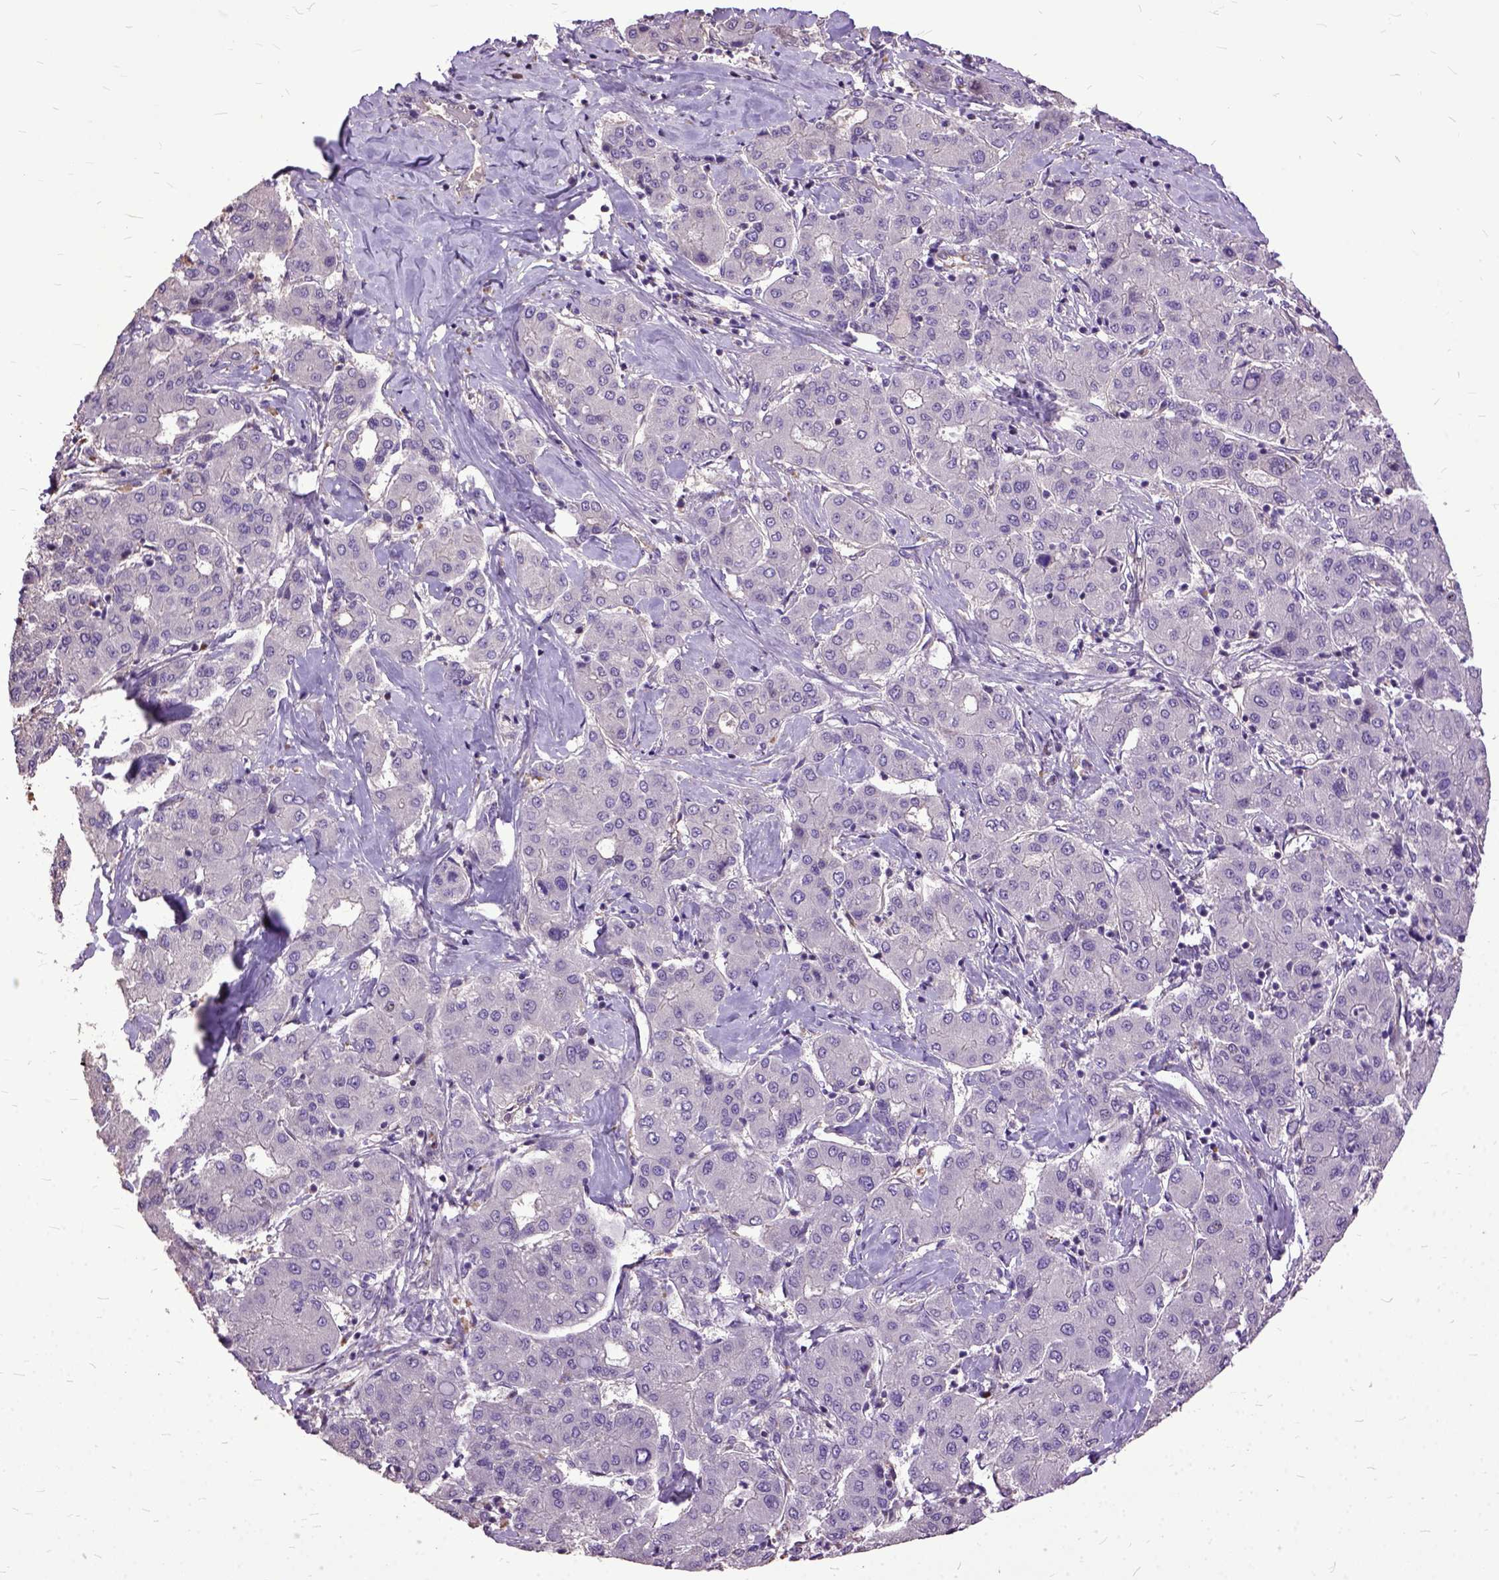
{"staining": {"intensity": "negative", "quantity": "none", "location": "none"}, "tissue": "liver cancer", "cell_type": "Tumor cells", "image_type": "cancer", "snomed": [{"axis": "morphology", "description": "Carcinoma, Hepatocellular, NOS"}, {"axis": "topography", "description": "Liver"}], "caption": "Liver cancer stained for a protein using immunohistochemistry demonstrates no positivity tumor cells.", "gene": "AREG", "patient": {"sex": "male", "age": 65}}